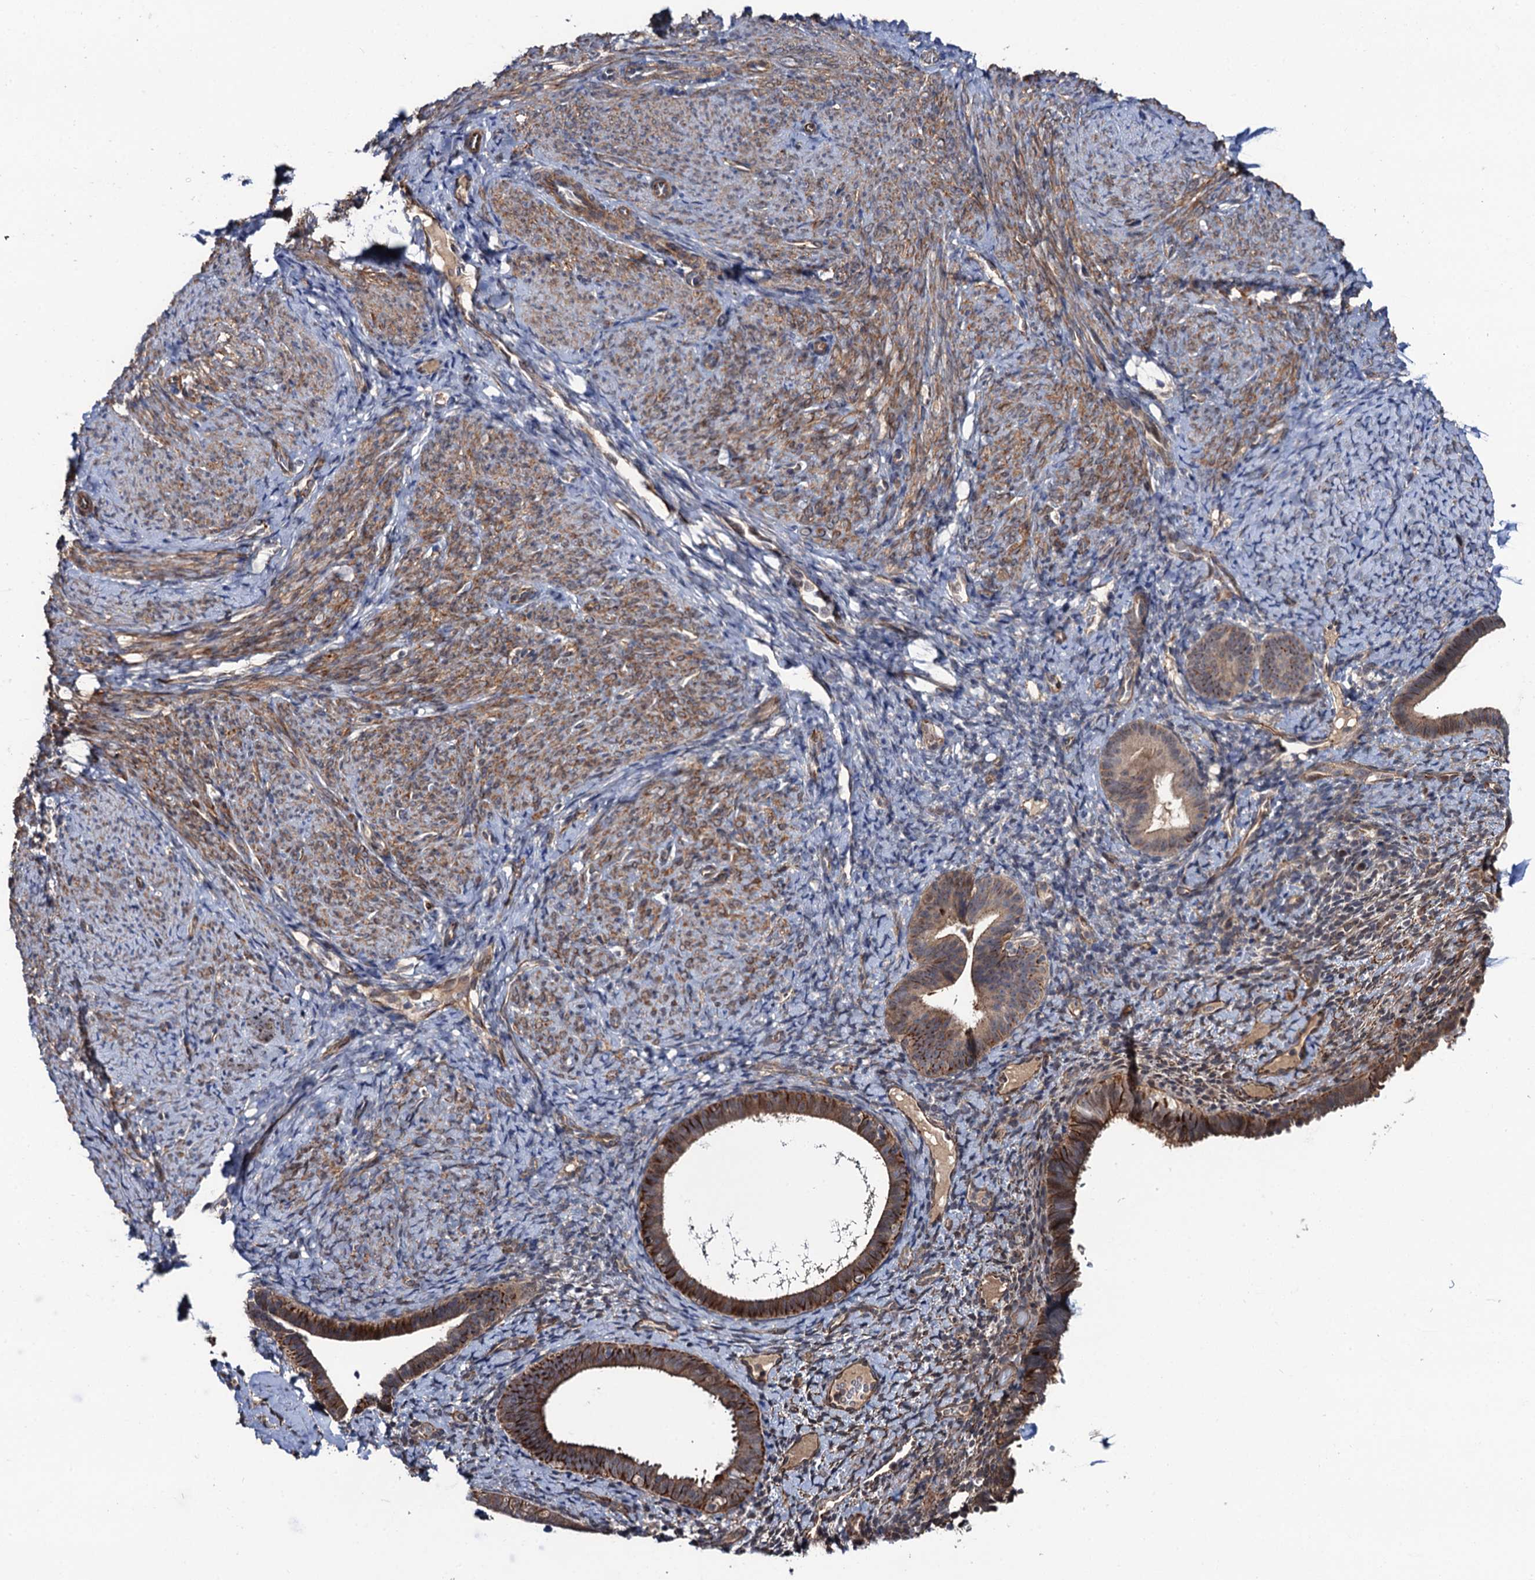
{"staining": {"intensity": "weak", "quantity": "<25%", "location": "cytoplasmic/membranous"}, "tissue": "endometrium", "cell_type": "Cells in endometrial stroma", "image_type": "normal", "snomed": [{"axis": "morphology", "description": "Normal tissue, NOS"}, {"axis": "topography", "description": "Endometrium"}], "caption": "Immunohistochemistry (IHC) of unremarkable endometrium demonstrates no positivity in cells in endometrial stroma. (Stains: DAB (3,3'-diaminobenzidine) immunohistochemistry with hematoxylin counter stain, Microscopy: brightfield microscopy at high magnification).", "gene": "FSIP1", "patient": {"sex": "female", "age": 65}}